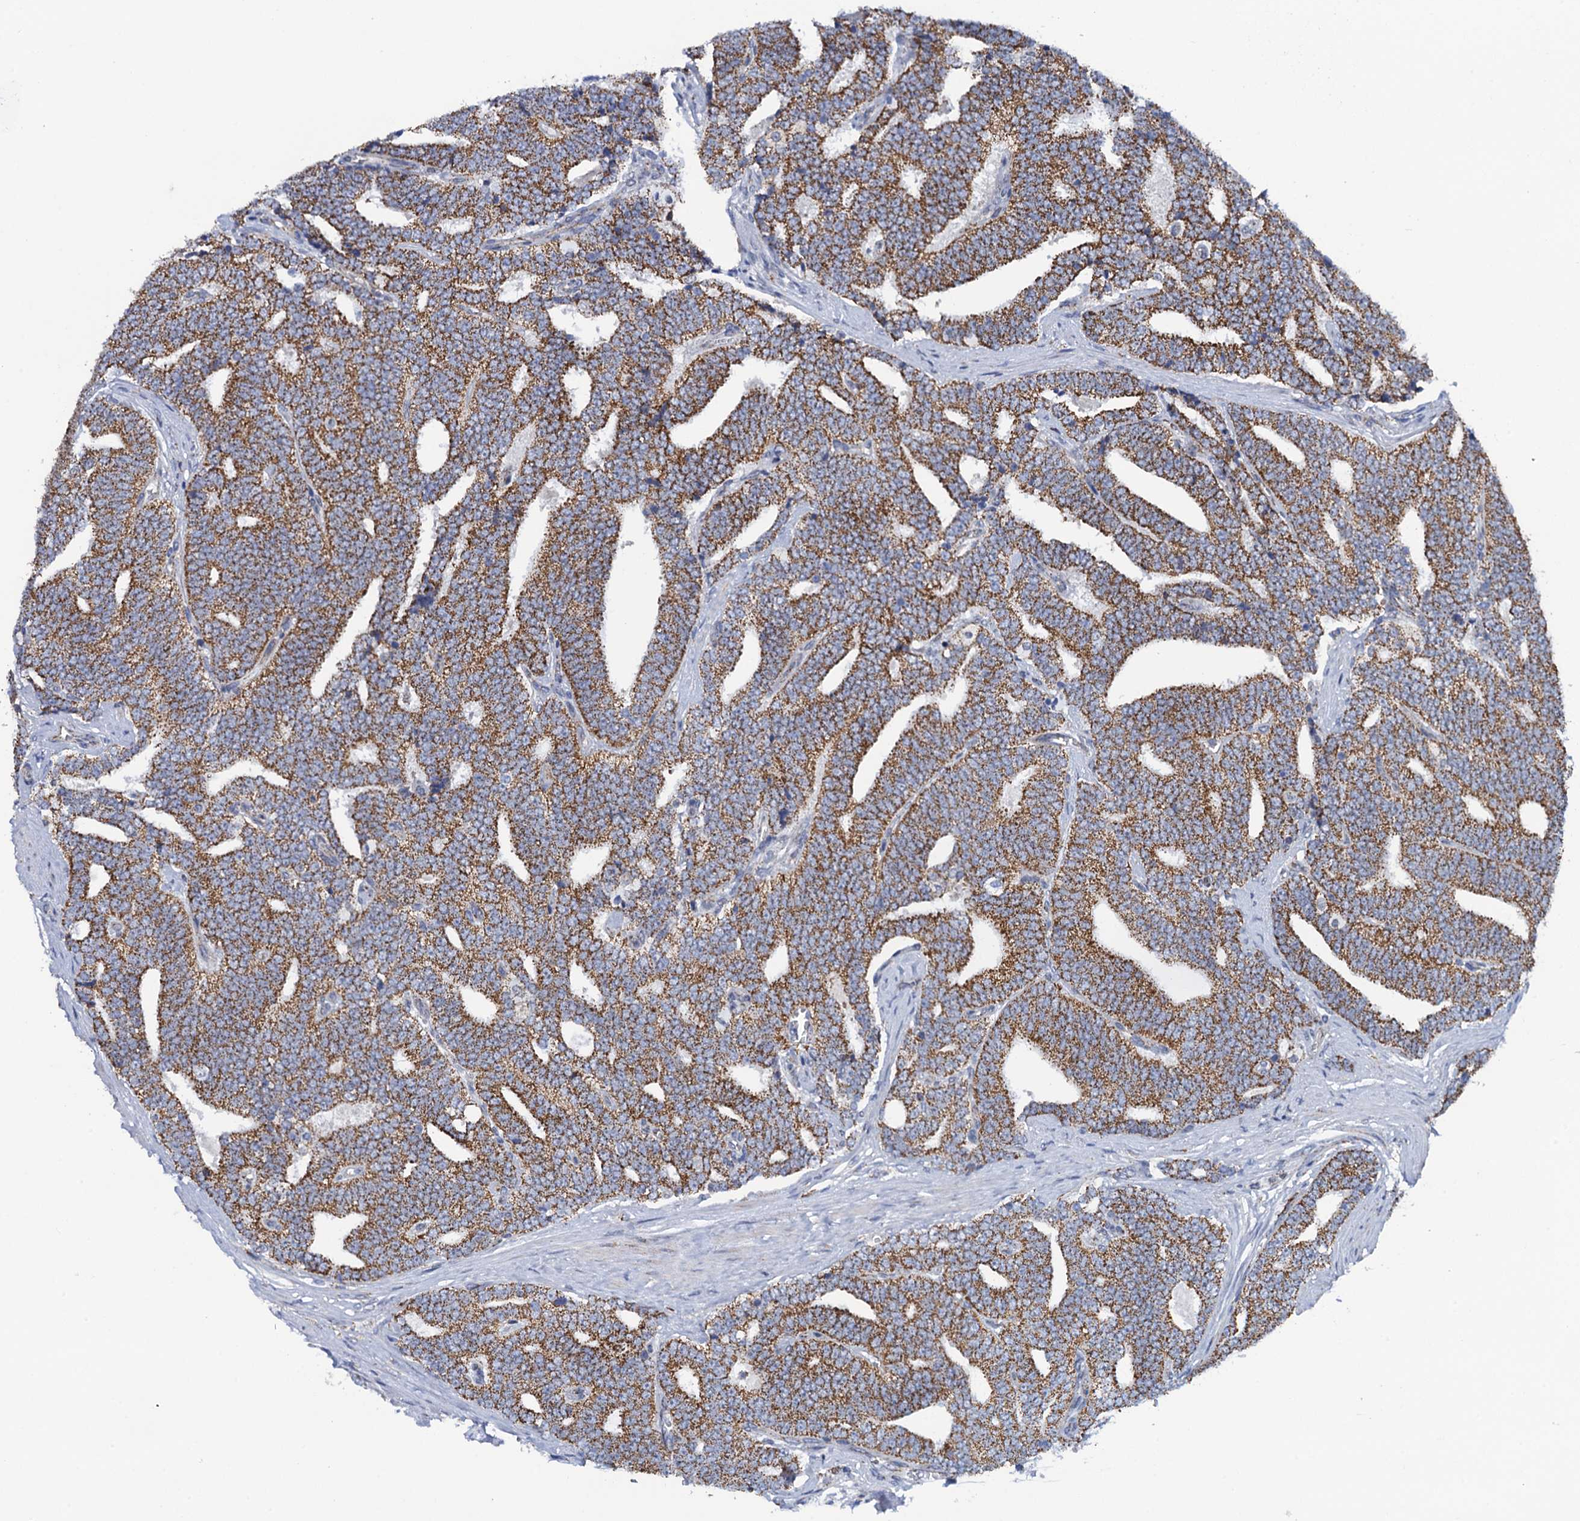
{"staining": {"intensity": "moderate", "quantity": ">75%", "location": "cytoplasmic/membranous"}, "tissue": "prostate cancer", "cell_type": "Tumor cells", "image_type": "cancer", "snomed": [{"axis": "morphology", "description": "Adenocarcinoma, High grade"}, {"axis": "topography", "description": "Prostate and seminal vesicle, NOS"}], "caption": "Immunohistochemical staining of human prostate cancer (high-grade adenocarcinoma) displays moderate cytoplasmic/membranous protein expression in about >75% of tumor cells.", "gene": "PTCD3", "patient": {"sex": "male", "age": 67}}